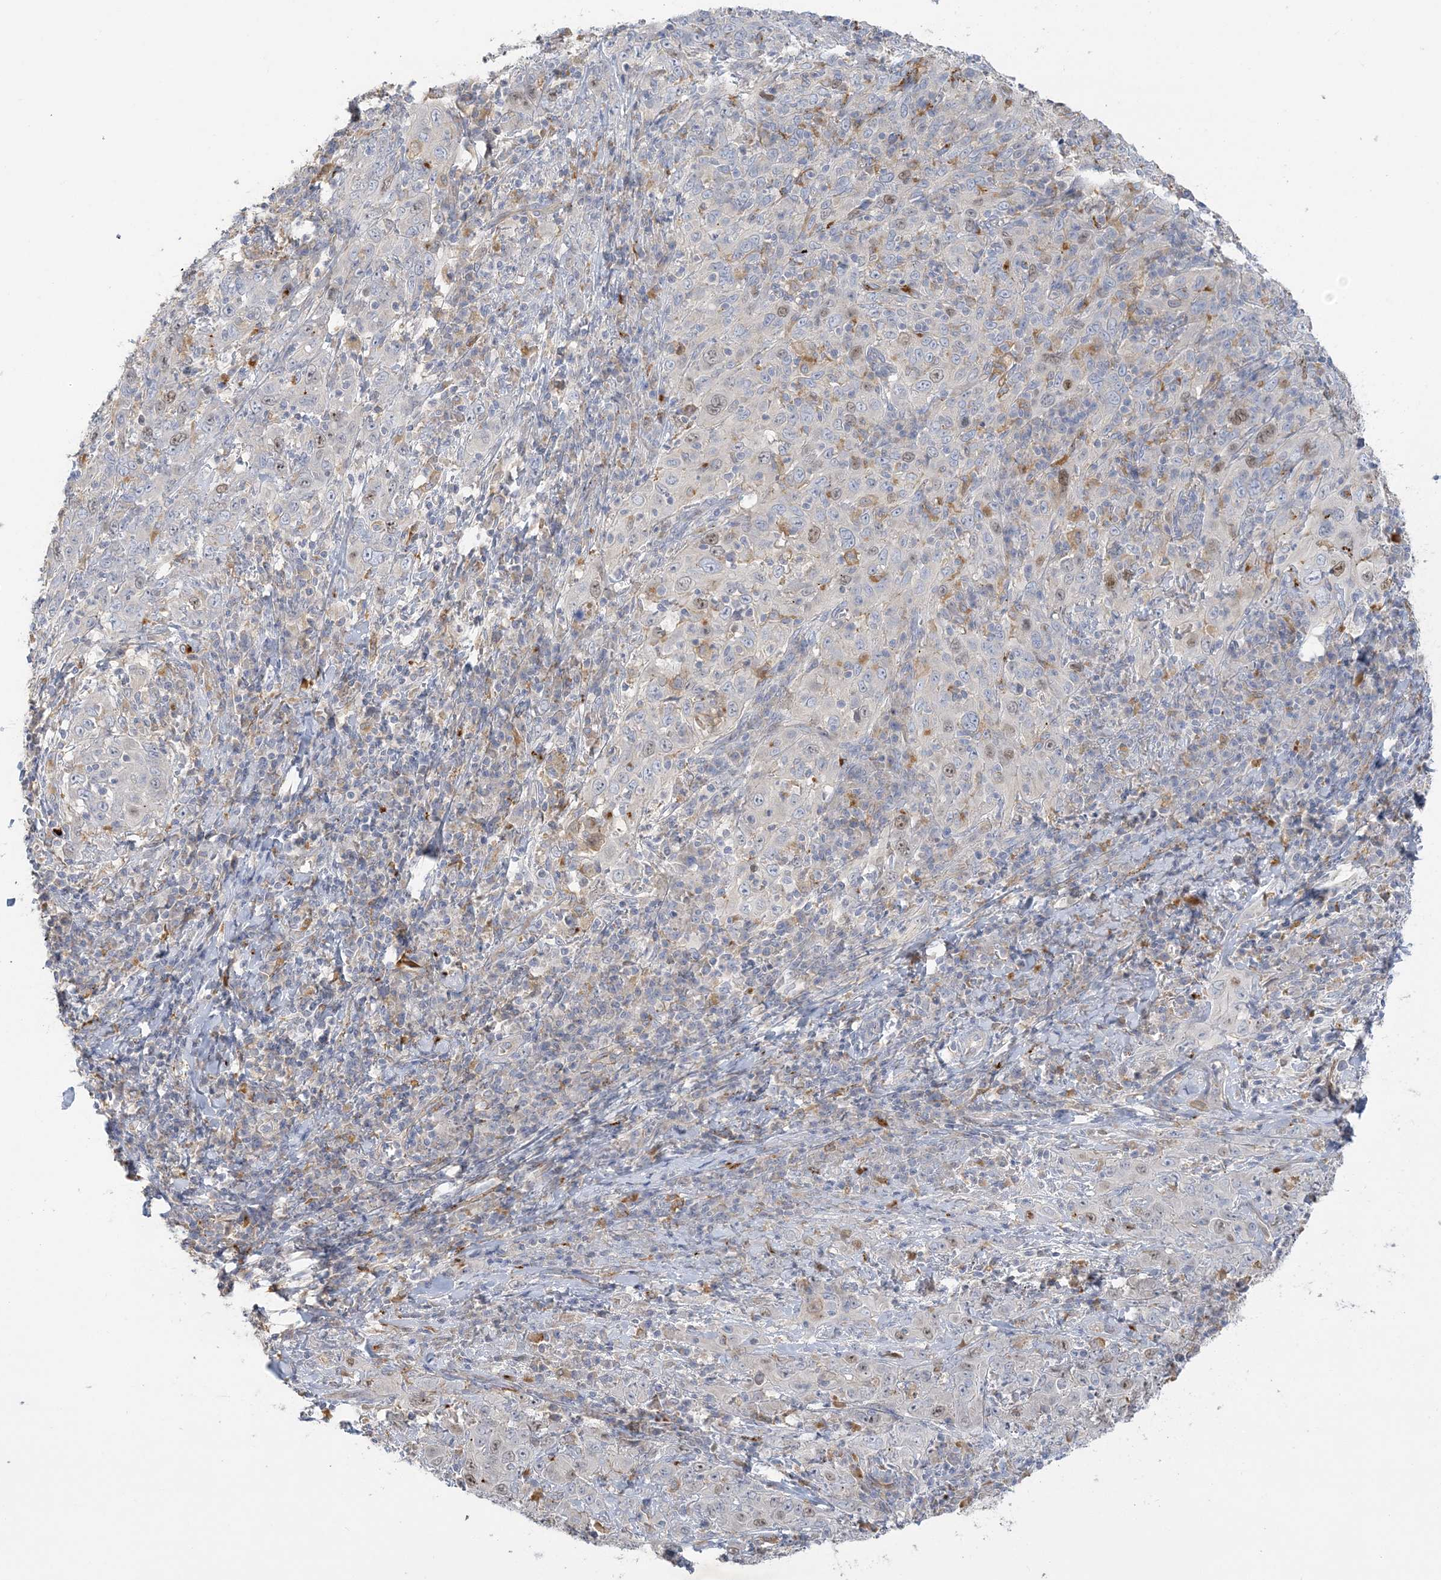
{"staining": {"intensity": "moderate", "quantity": "<25%", "location": "nuclear"}, "tissue": "cervical cancer", "cell_type": "Tumor cells", "image_type": "cancer", "snomed": [{"axis": "morphology", "description": "Squamous cell carcinoma, NOS"}, {"axis": "topography", "description": "Cervix"}], "caption": "Moderate nuclear positivity is appreciated in about <25% of tumor cells in cervical squamous cell carcinoma. Nuclei are stained in blue.", "gene": "PEAR1", "patient": {"sex": "female", "age": 46}}